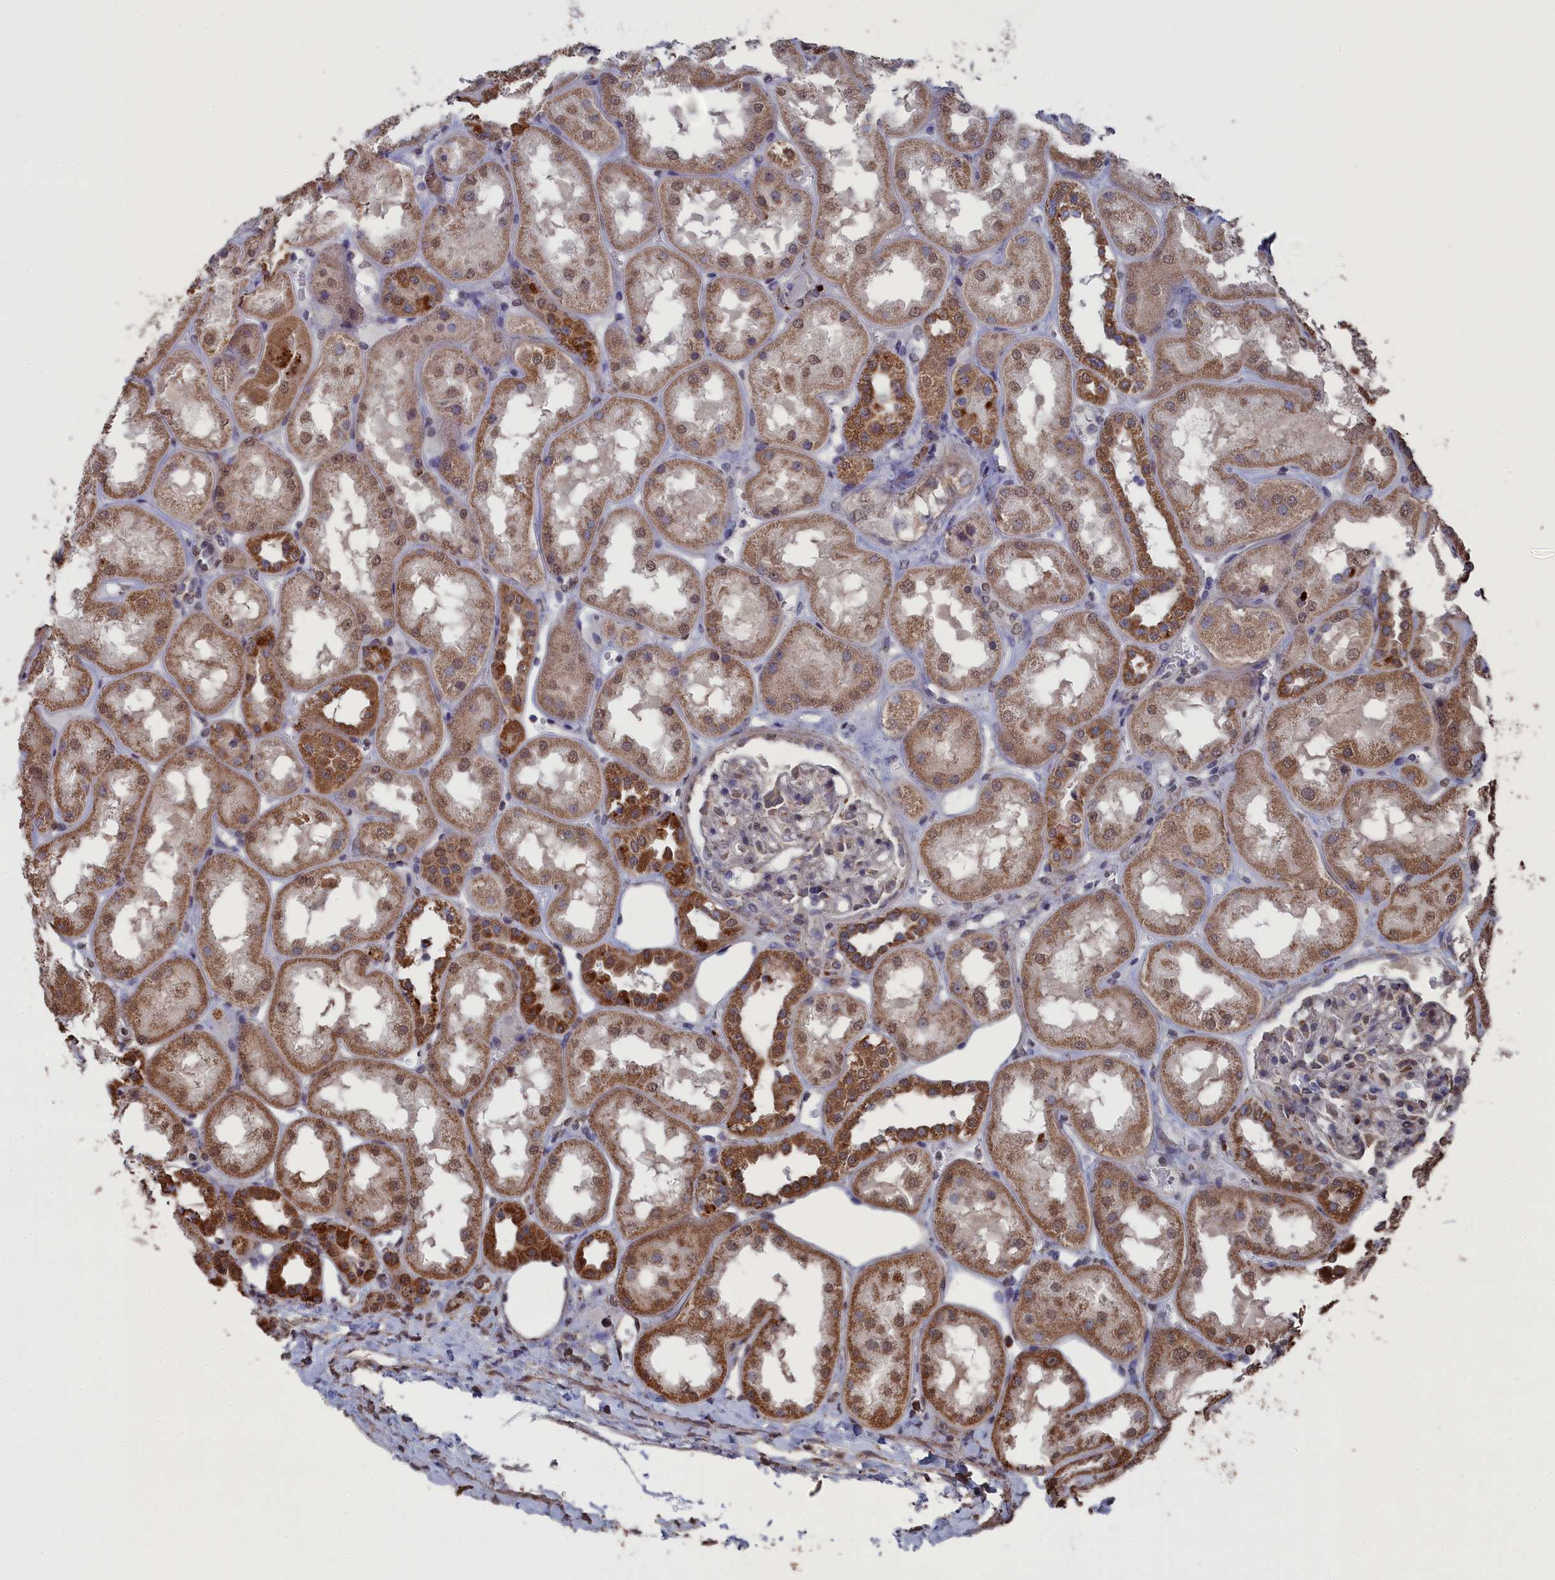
{"staining": {"intensity": "moderate", "quantity": "<25%", "location": "nuclear"}, "tissue": "kidney", "cell_type": "Cells in glomeruli", "image_type": "normal", "snomed": [{"axis": "morphology", "description": "Normal tissue, NOS"}, {"axis": "topography", "description": "Kidney"}], "caption": "Brown immunohistochemical staining in benign human kidney demonstrates moderate nuclear staining in approximately <25% of cells in glomeruli.", "gene": "SMG9", "patient": {"sex": "male", "age": 70}}